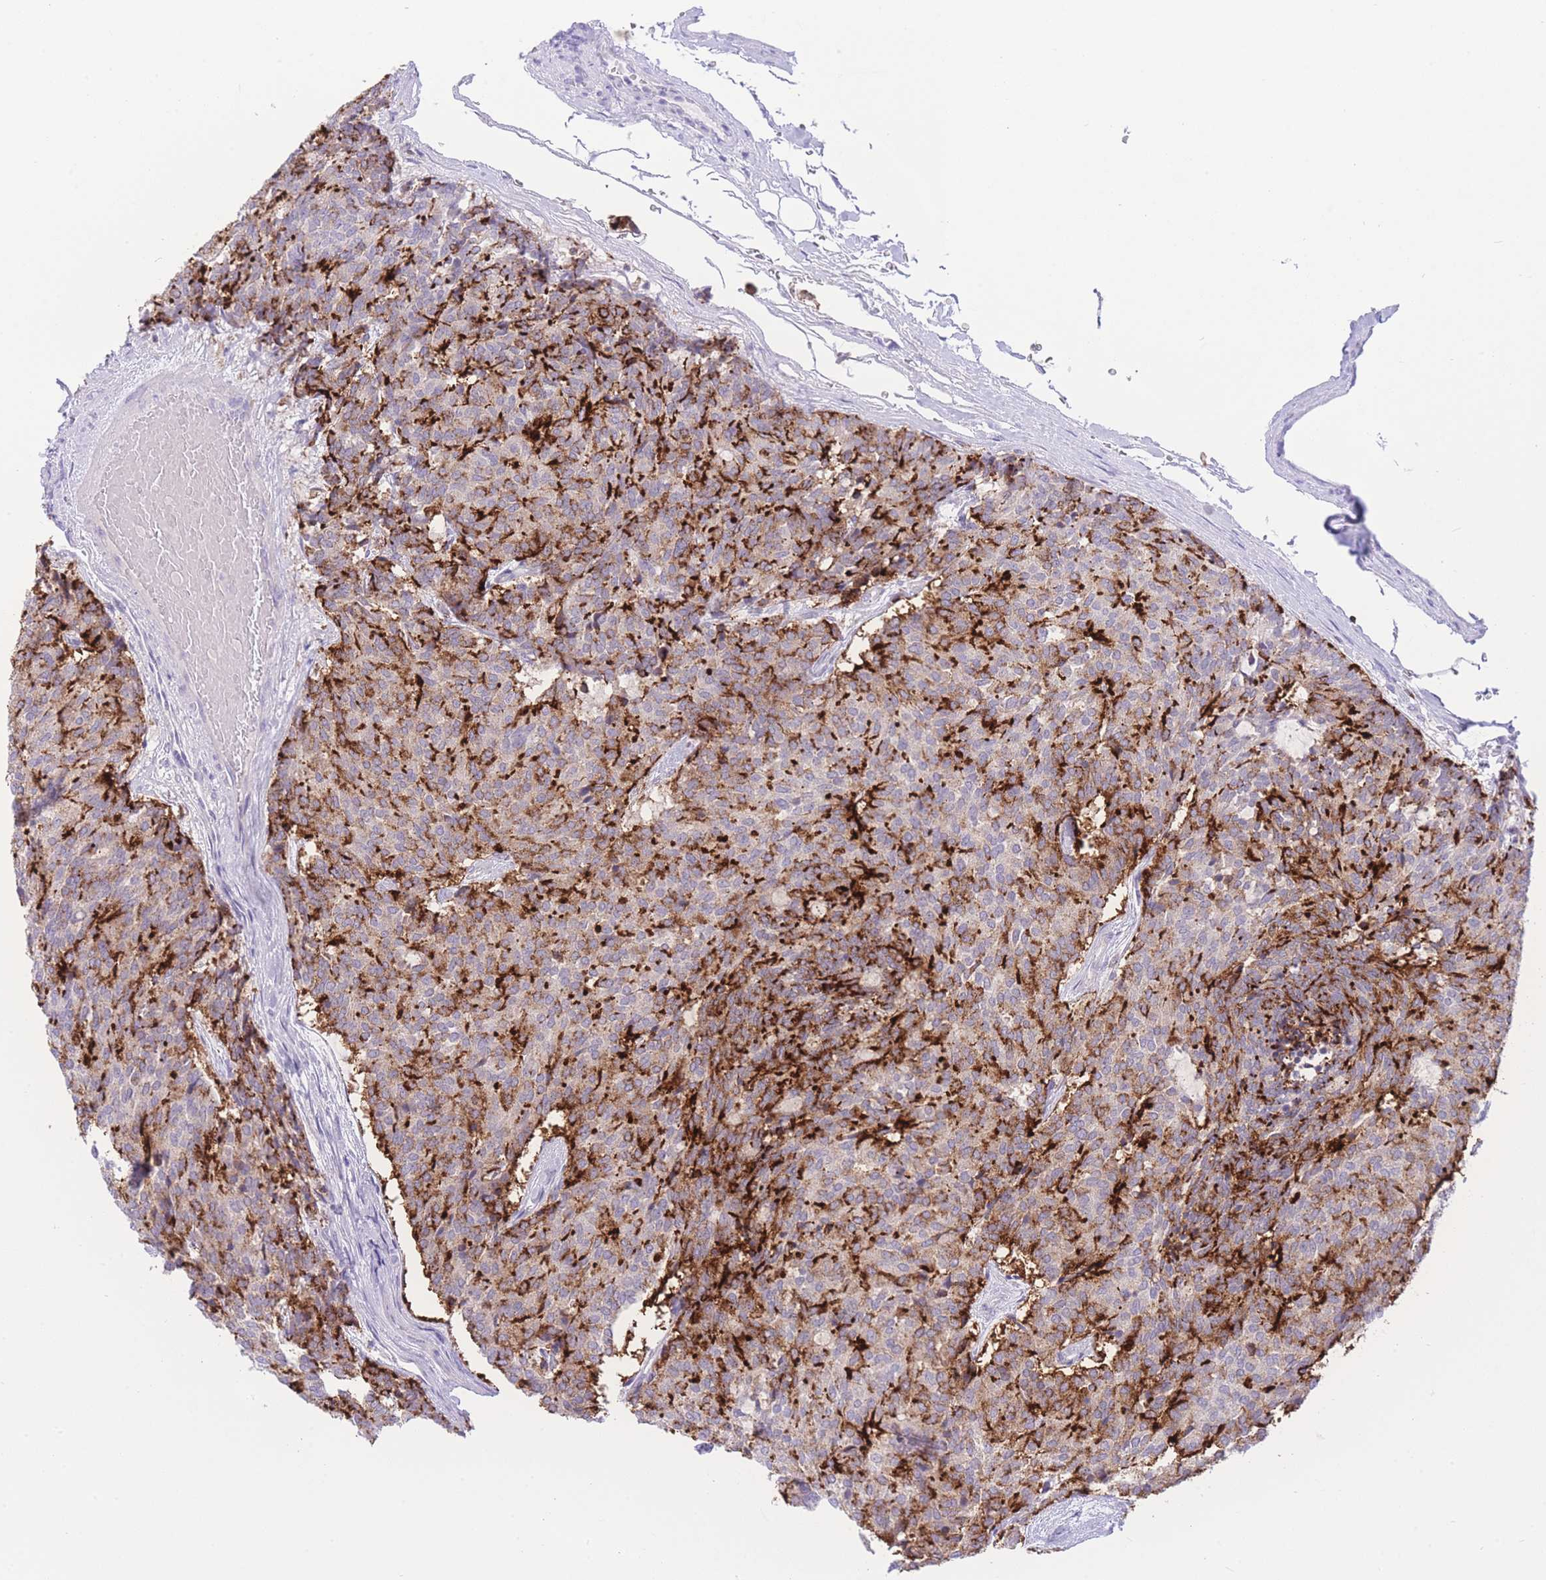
{"staining": {"intensity": "strong", "quantity": ">75%", "location": "cytoplasmic/membranous"}, "tissue": "carcinoid", "cell_type": "Tumor cells", "image_type": "cancer", "snomed": [{"axis": "morphology", "description": "Carcinoid, malignant, NOS"}, {"axis": "topography", "description": "Pancreas"}], "caption": "Approximately >75% of tumor cells in human carcinoid show strong cytoplasmic/membranous protein expression as visualized by brown immunohistochemical staining.", "gene": "ZNF212", "patient": {"sex": "female", "age": 54}}